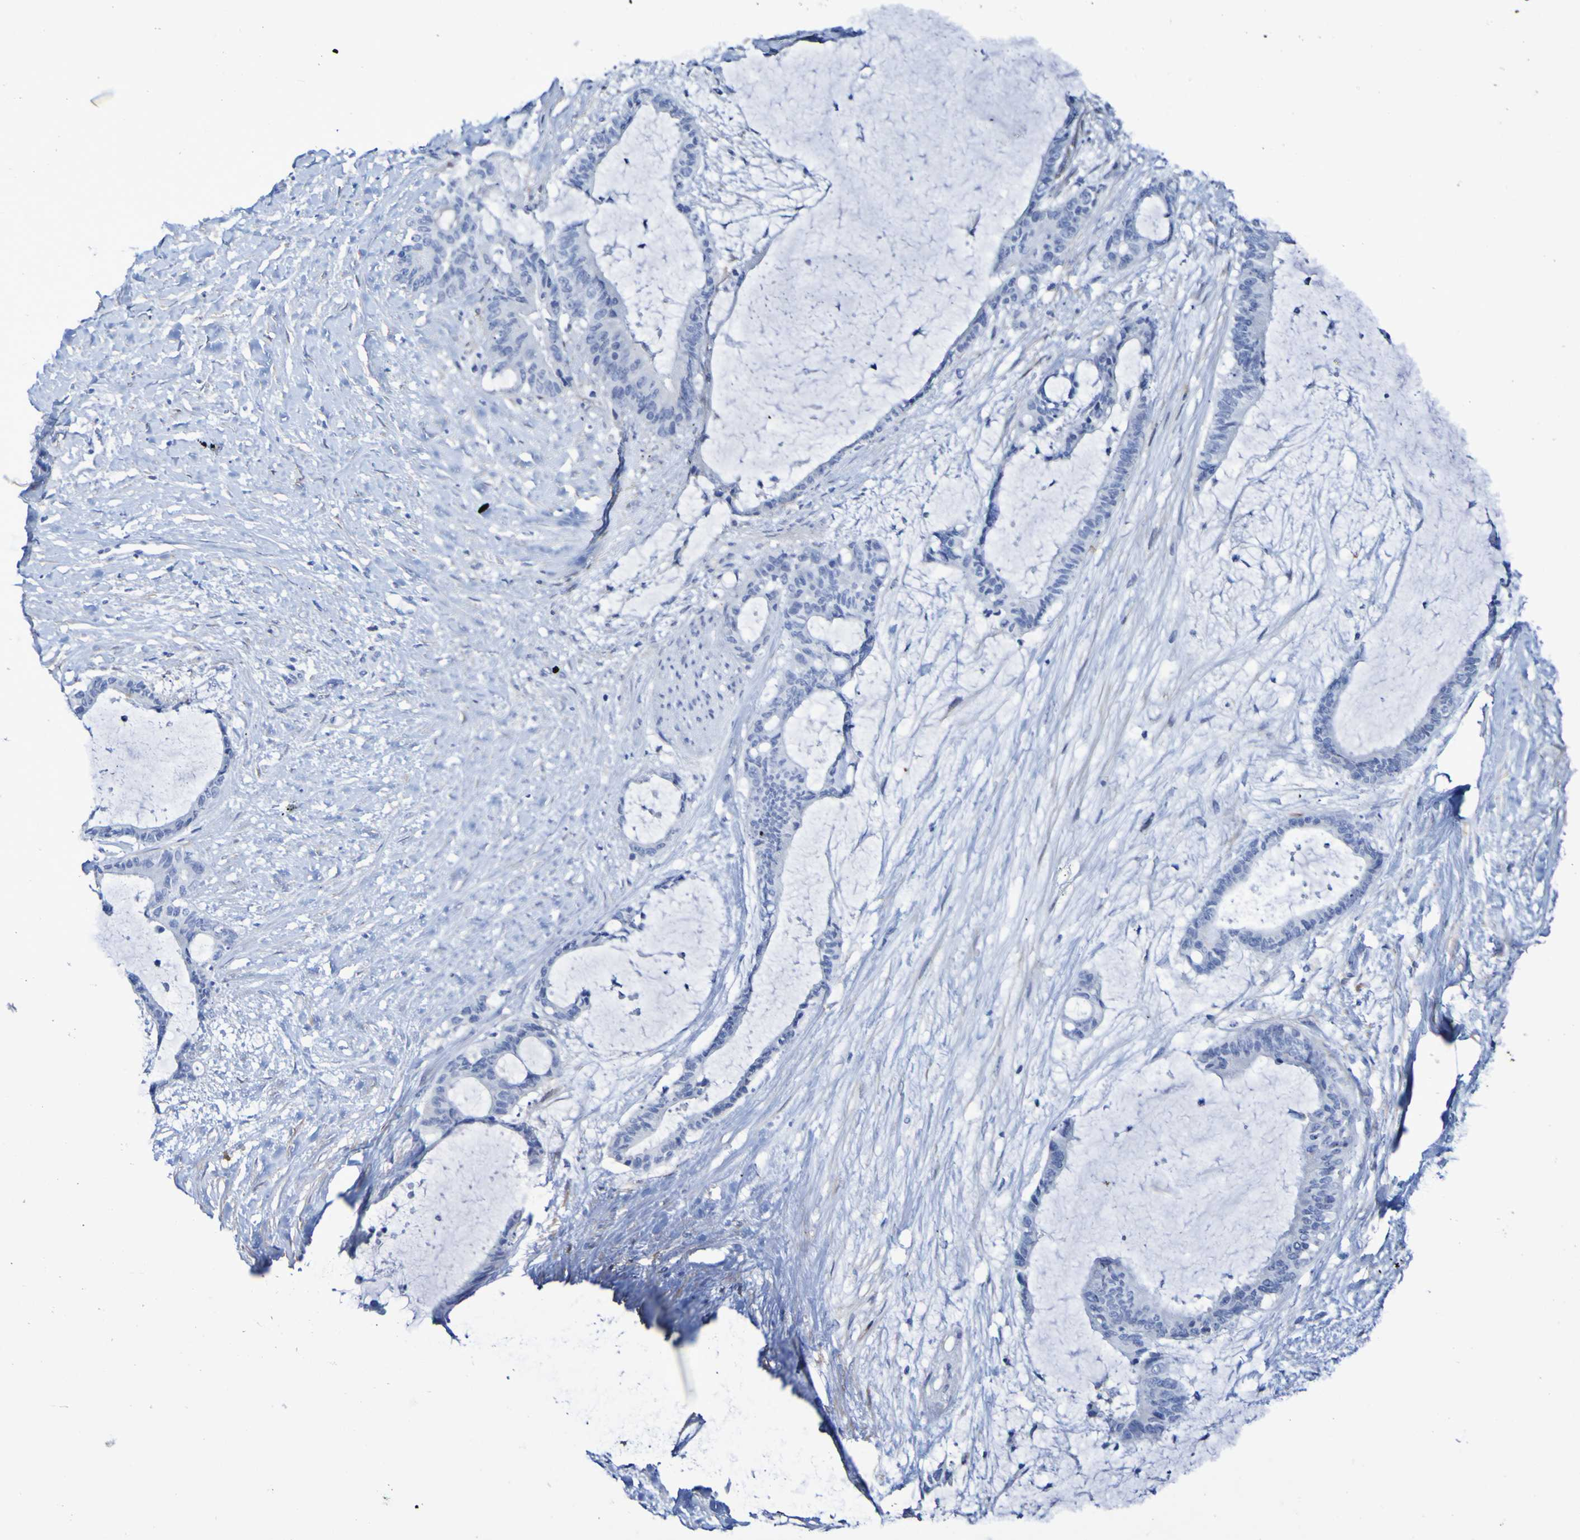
{"staining": {"intensity": "negative", "quantity": "none", "location": "none"}, "tissue": "liver cancer", "cell_type": "Tumor cells", "image_type": "cancer", "snomed": [{"axis": "morphology", "description": "Cholangiocarcinoma"}, {"axis": "topography", "description": "Liver"}], "caption": "There is no significant positivity in tumor cells of cholangiocarcinoma (liver).", "gene": "SGCB", "patient": {"sex": "female", "age": 73}}